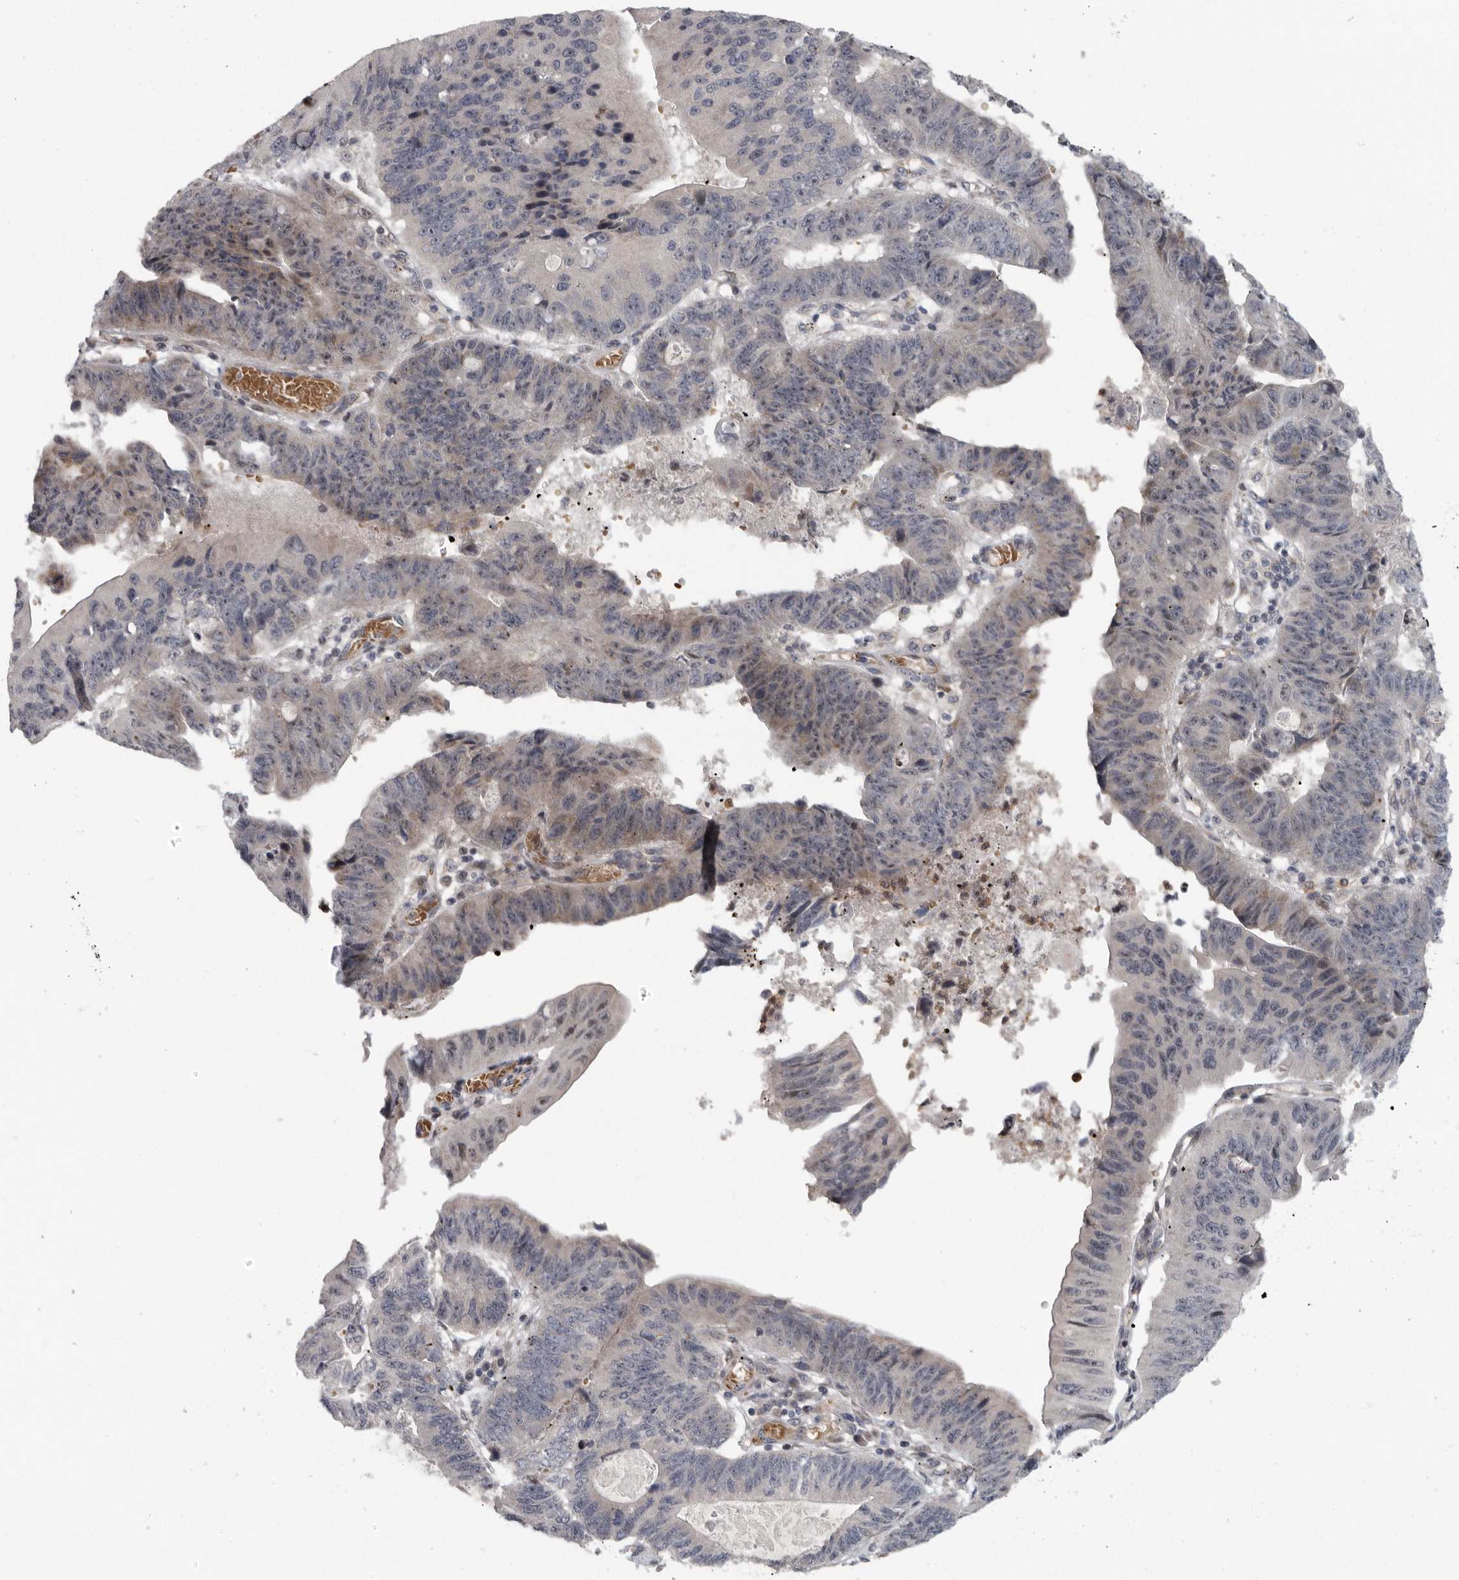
{"staining": {"intensity": "weak", "quantity": "<25%", "location": "cytoplasmic/membranous"}, "tissue": "stomach cancer", "cell_type": "Tumor cells", "image_type": "cancer", "snomed": [{"axis": "morphology", "description": "Adenocarcinoma, NOS"}, {"axis": "topography", "description": "Stomach"}], "caption": "This micrograph is of adenocarcinoma (stomach) stained with immunohistochemistry to label a protein in brown with the nuclei are counter-stained blue. There is no positivity in tumor cells.", "gene": "PDCD11", "patient": {"sex": "male", "age": 59}}